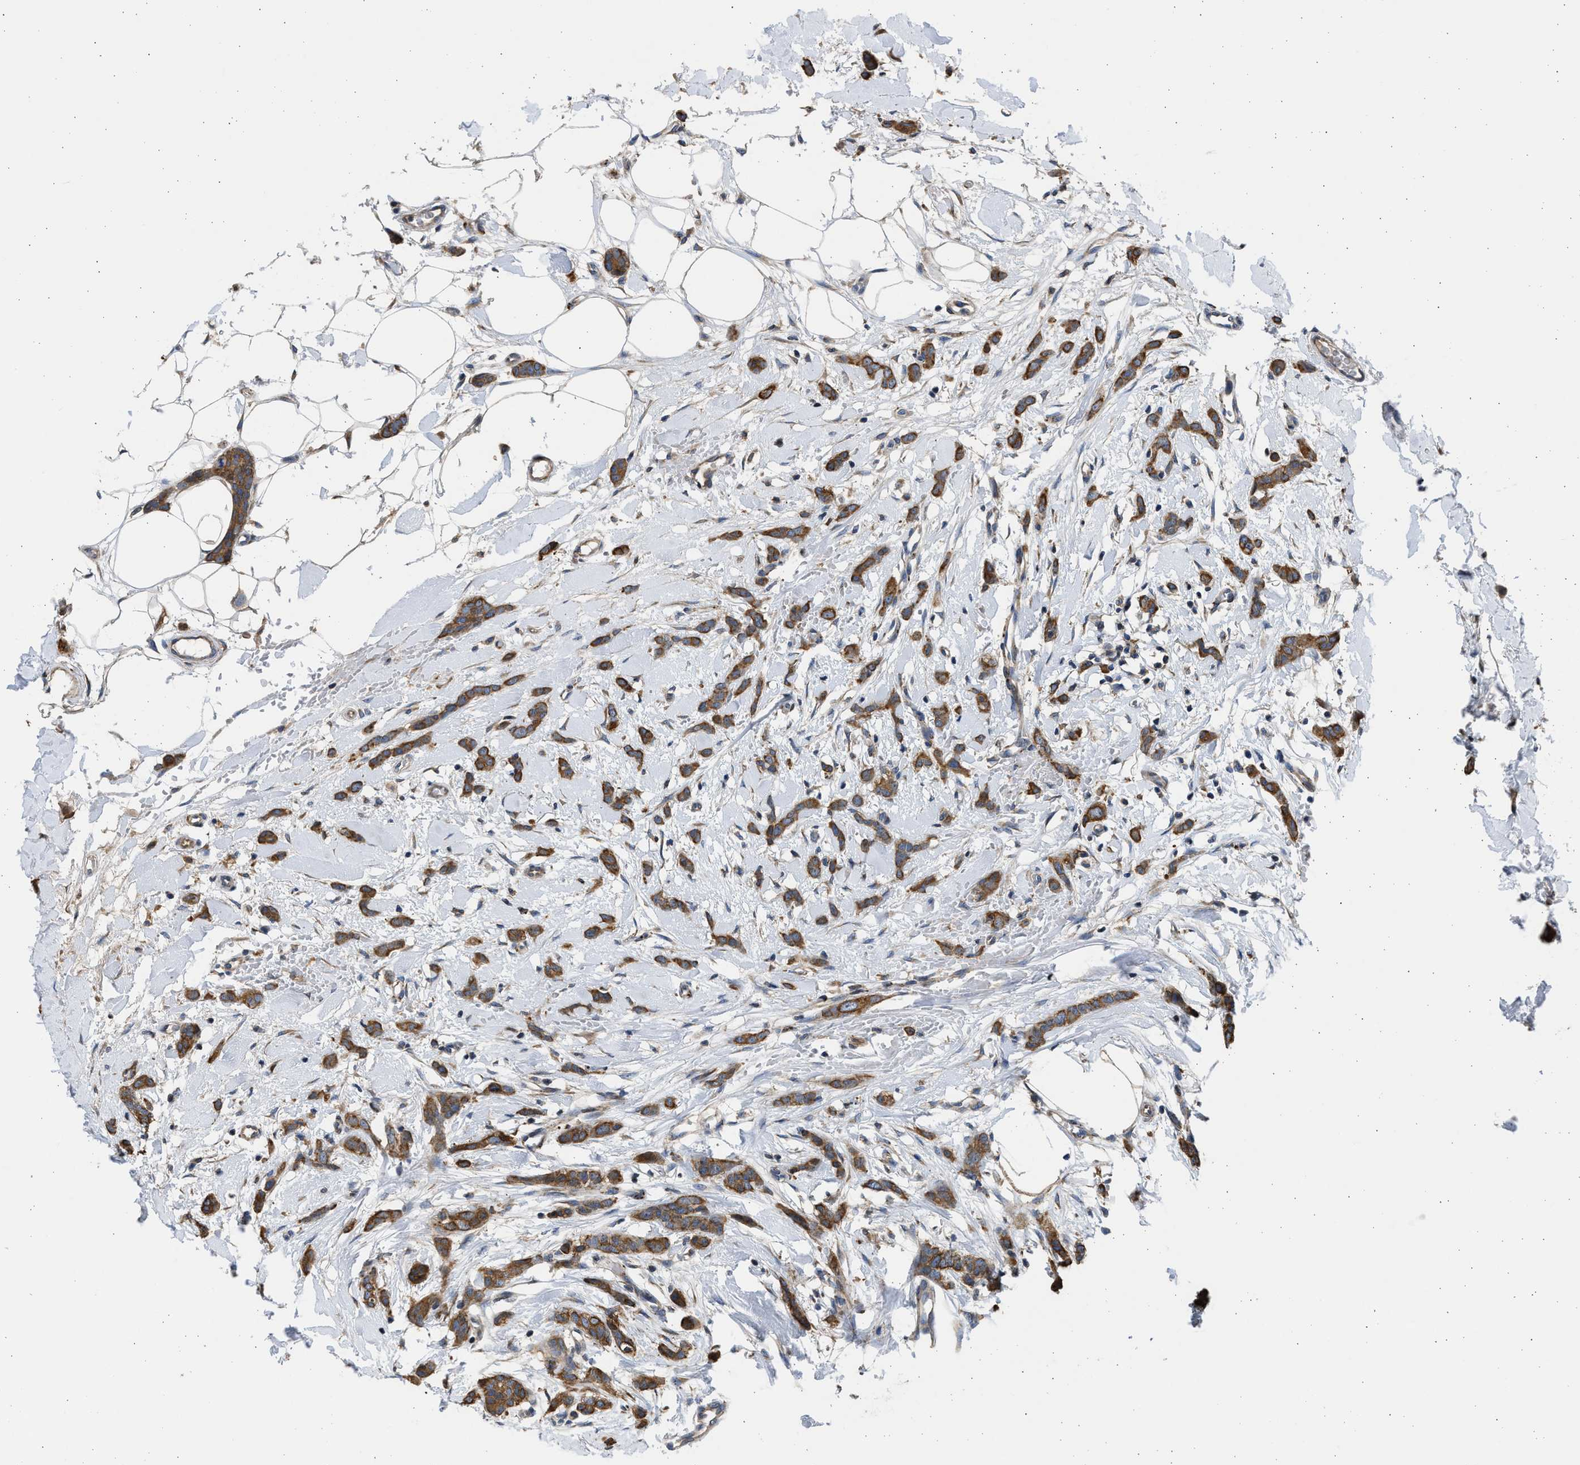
{"staining": {"intensity": "strong", "quantity": ">75%", "location": "cytoplasmic/membranous"}, "tissue": "breast cancer", "cell_type": "Tumor cells", "image_type": "cancer", "snomed": [{"axis": "morphology", "description": "Lobular carcinoma"}, {"axis": "topography", "description": "Skin"}, {"axis": "topography", "description": "Breast"}], "caption": "Breast cancer (lobular carcinoma) stained with a brown dye displays strong cytoplasmic/membranous positive positivity in about >75% of tumor cells.", "gene": "PLD2", "patient": {"sex": "female", "age": 46}}